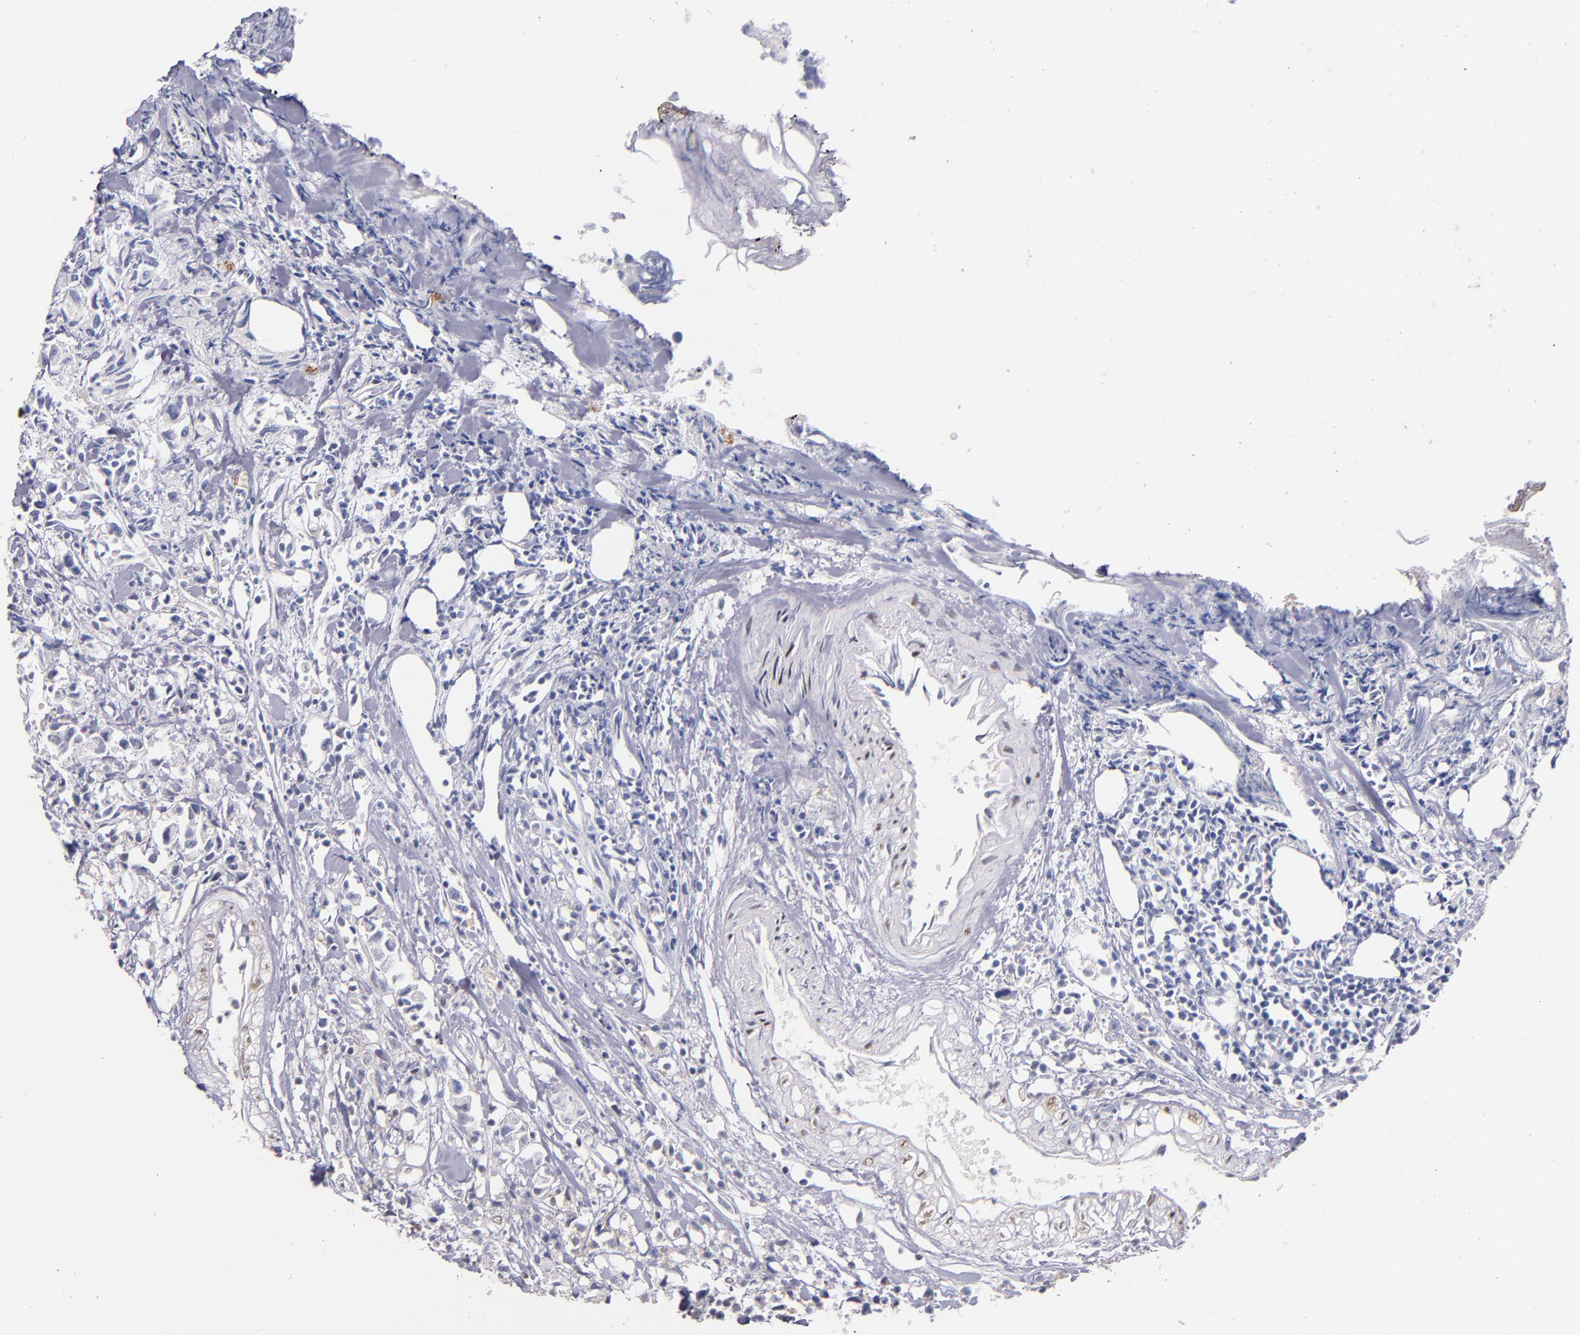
{"staining": {"intensity": "negative", "quantity": "none", "location": "none"}, "tissue": "urothelial cancer", "cell_type": "Tumor cells", "image_type": "cancer", "snomed": [{"axis": "morphology", "description": "Urothelial carcinoma, High grade"}, {"axis": "topography", "description": "Urinary bladder"}], "caption": "An immunohistochemistry (IHC) photomicrograph of high-grade urothelial carcinoma is shown. There is no staining in tumor cells of high-grade urothelial carcinoma.", "gene": "SRF", "patient": {"sex": "female", "age": 75}}